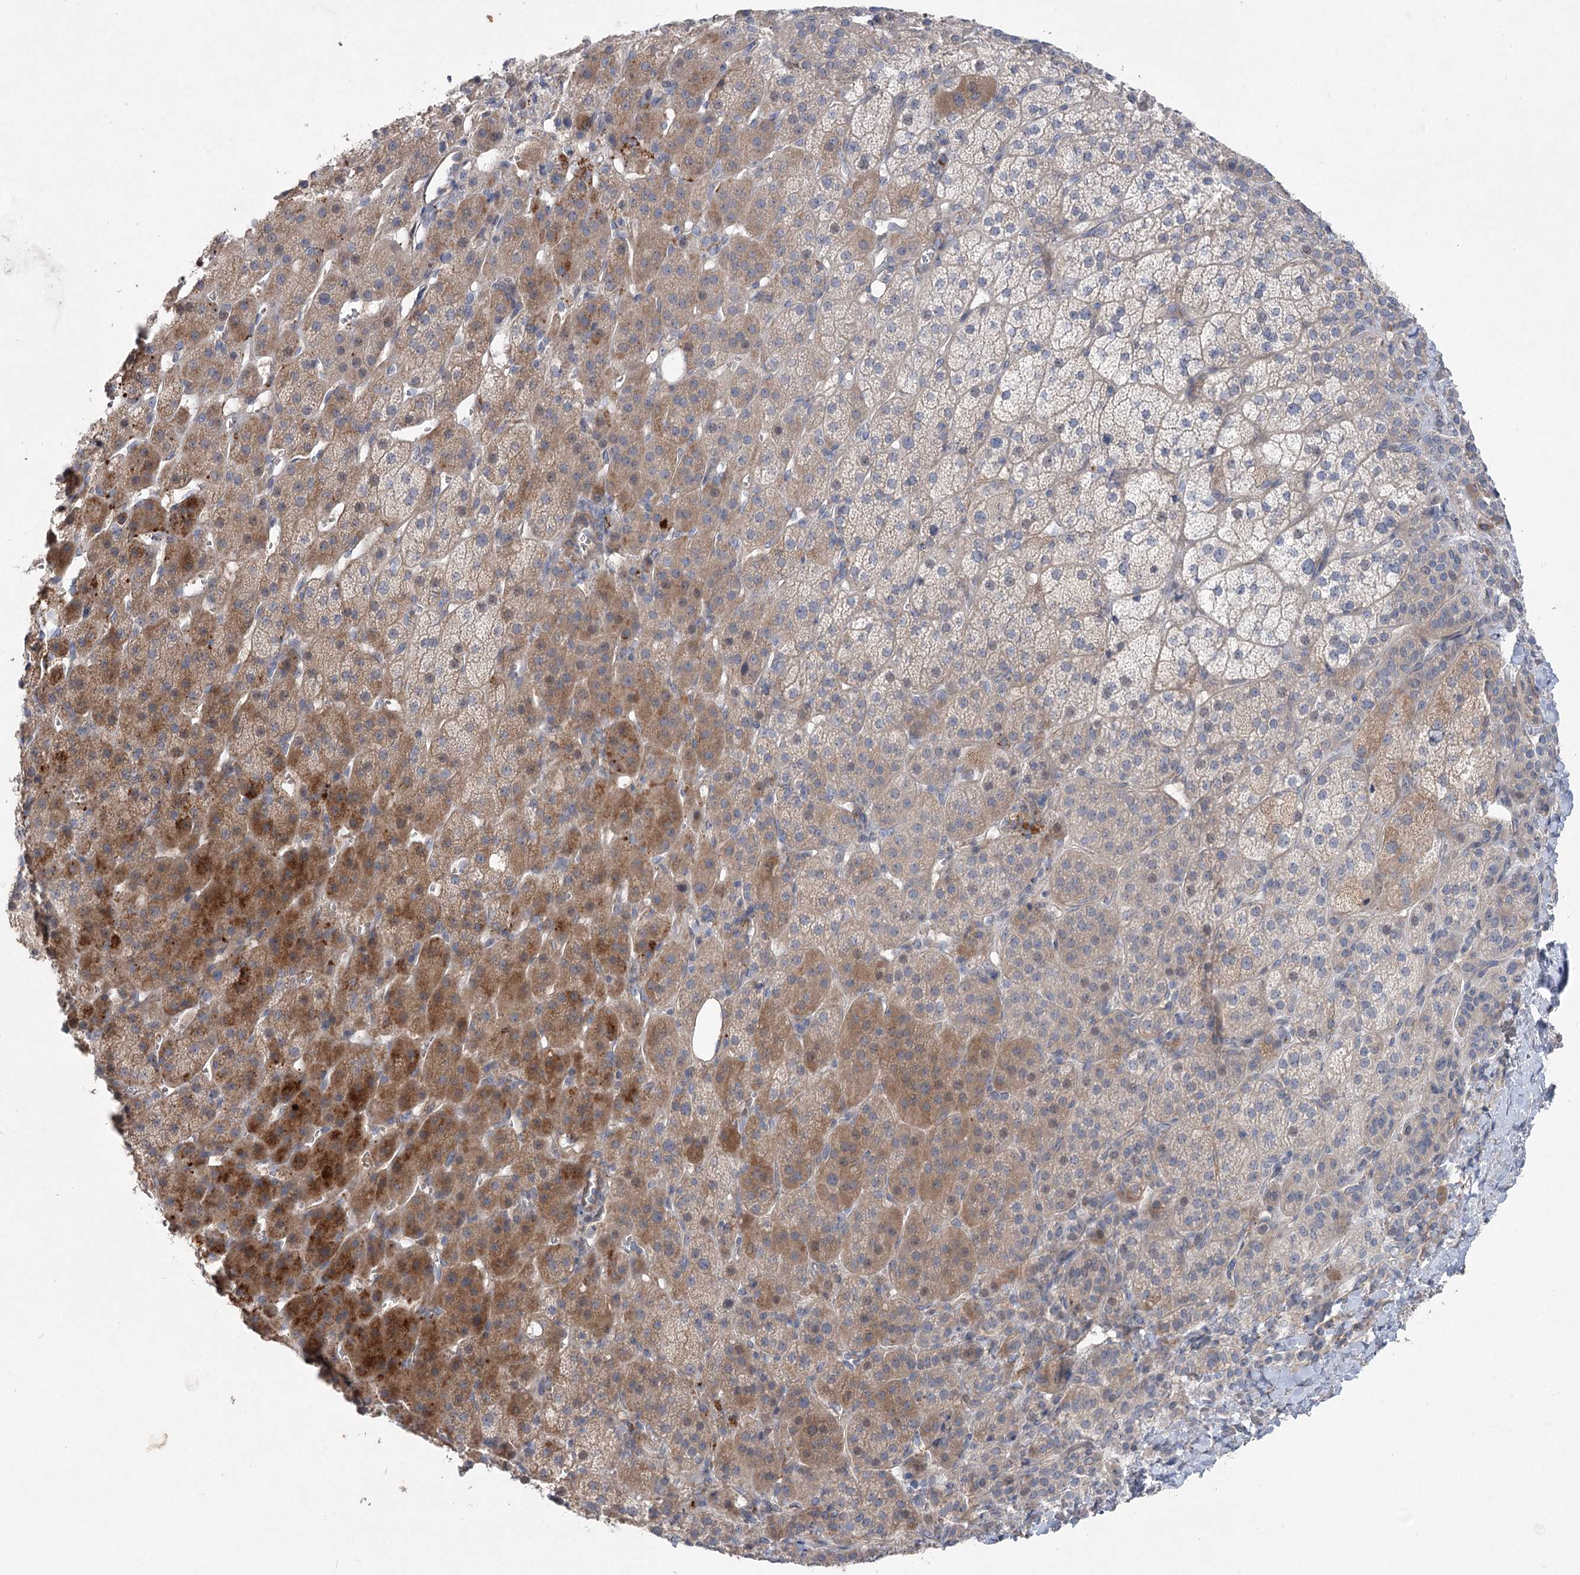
{"staining": {"intensity": "moderate", "quantity": "25%-75%", "location": "cytoplasmic/membranous"}, "tissue": "adrenal gland", "cell_type": "Glandular cells", "image_type": "normal", "snomed": [{"axis": "morphology", "description": "Normal tissue, NOS"}, {"axis": "topography", "description": "Adrenal gland"}], "caption": "About 25%-75% of glandular cells in benign human adrenal gland display moderate cytoplasmic/membranous protein staining as visualized by brown immunohistochemical staining.", "gene": "SCN11A", "patient": {"sex": "female", "age": 57}}